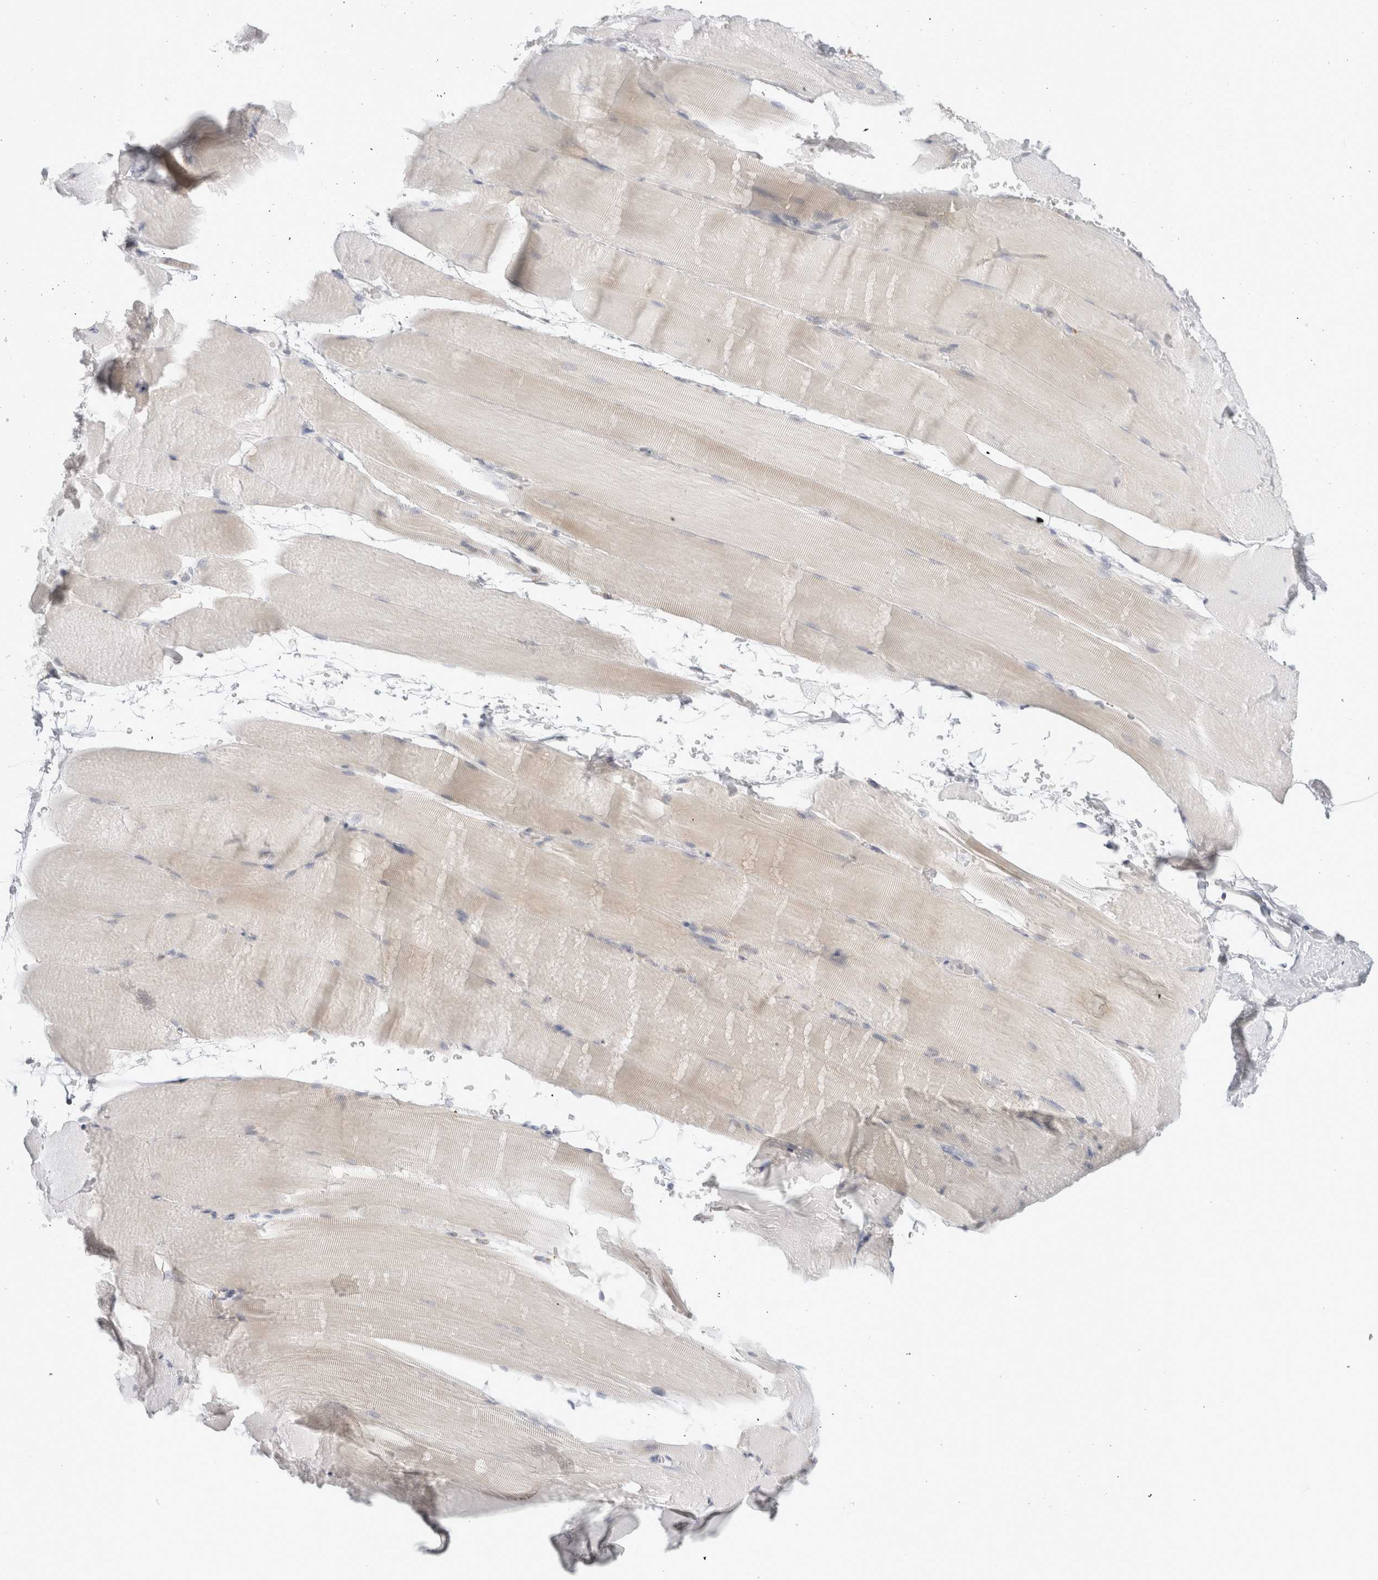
{"staining": {"intensity": "weak", "quantity": "<25%", "location": "cytoplasmic/membranous"}, "tissue": "skeletal muscle", "cell_type": "Myocytes", "image_type": "normal", "snomed": [{"axis": "morphology", "description": "Normal tissue, NOS"}, {"axis": "topography", "description": "Skeletal muscle"}, {"axis": "topography", "description": "Parathyroid gland"}], "caption": "High power microscopy photomicrograph of an immunohistochemistry (IHC) photomicrograph of normal skeletal muscle, revealing no significant expression in myocytes.", "gene": "FAHD1", "patient": {"sex": "female", "age": 37}}